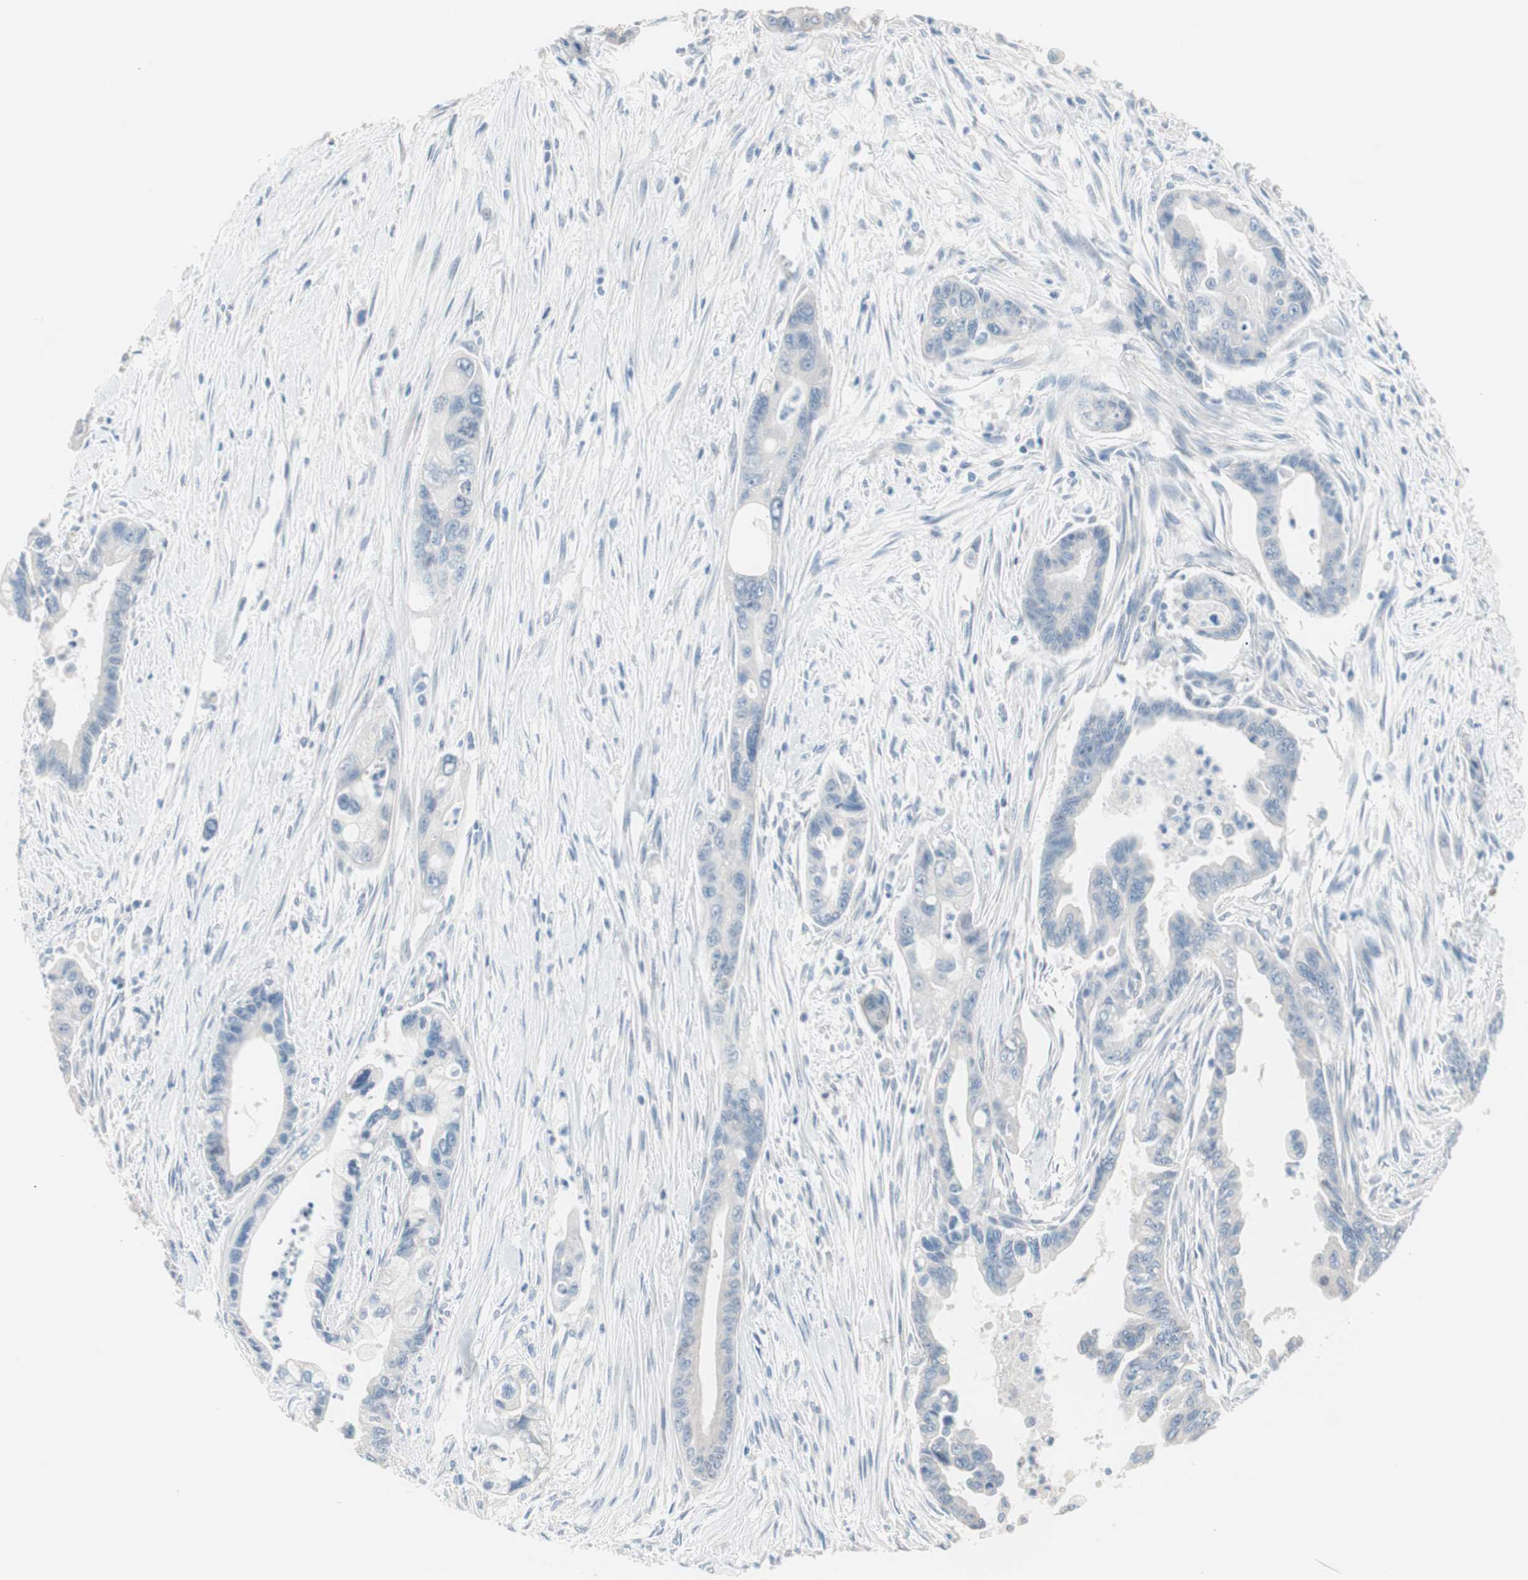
{"staining": {"intensity": "negative", "quantity": "none", "location": "none"}, "tissue": "pancreatic cancer", "cell_type": "Tumor cells", "image_type": "cancer", "snomed": [{"axis": "morphology", "description": "Adenocarcinoma, NOS"}, {"axis": "topography", "description": "Pancreas"}], "caption": "This is a photomicrograph of immunohistochemistry staining of pancreatic cancer (adenocarcinoma), which shows no expression in tumor cells.", "gene": "VIL1", "patient": {"sex": "male", "age": 70}}